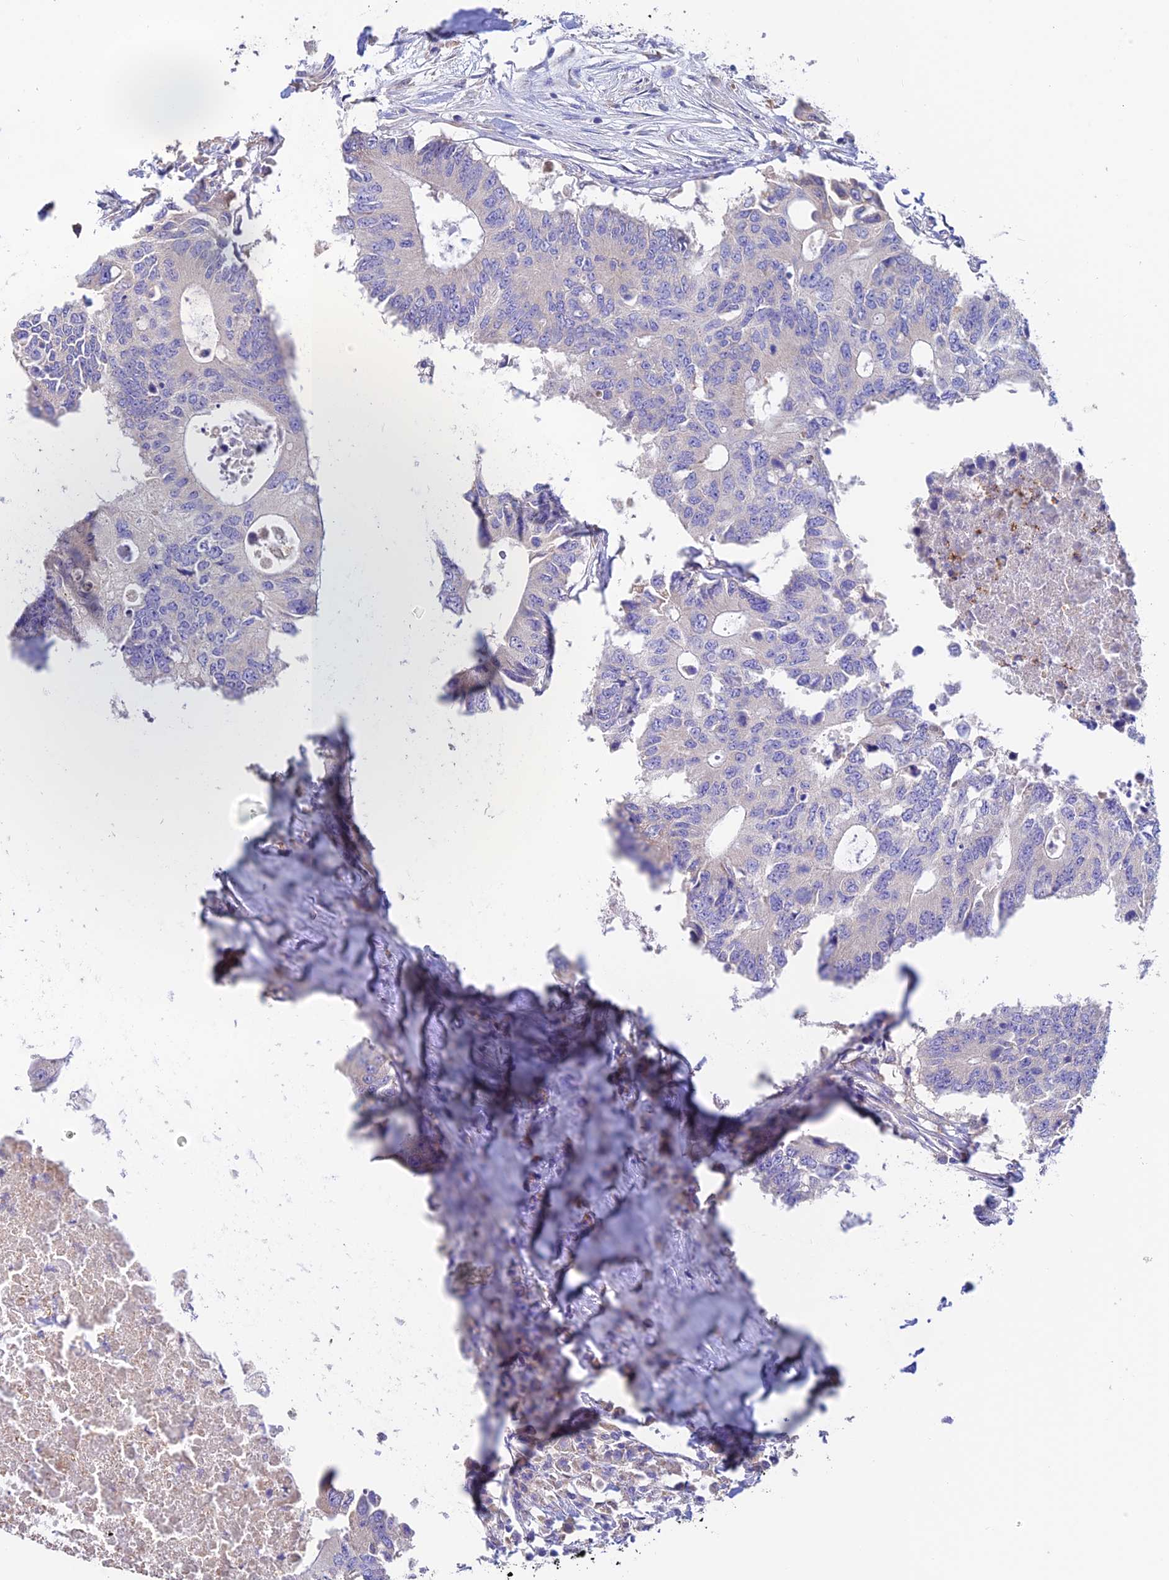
{"staining": {"intensity": "negative", "quantity": "none", "location": "none"}, "tissue": "colorectal cancer", "cell_type": "Tumor cells", "image_type": "cancer", "snomed": [{"axis": "morphology", "description": "Adenocarcinoma, NOS"}, {"axis": "topography", "description": "Colon"}], "caption": "Immunohistochemistry (IHC) image of human colorectal adenocarcinoma stained for a protein (brown), which reveals no expression in tumor cells.", "gene": "EMC3", "patient": {"sex": "male", "age": 71}}